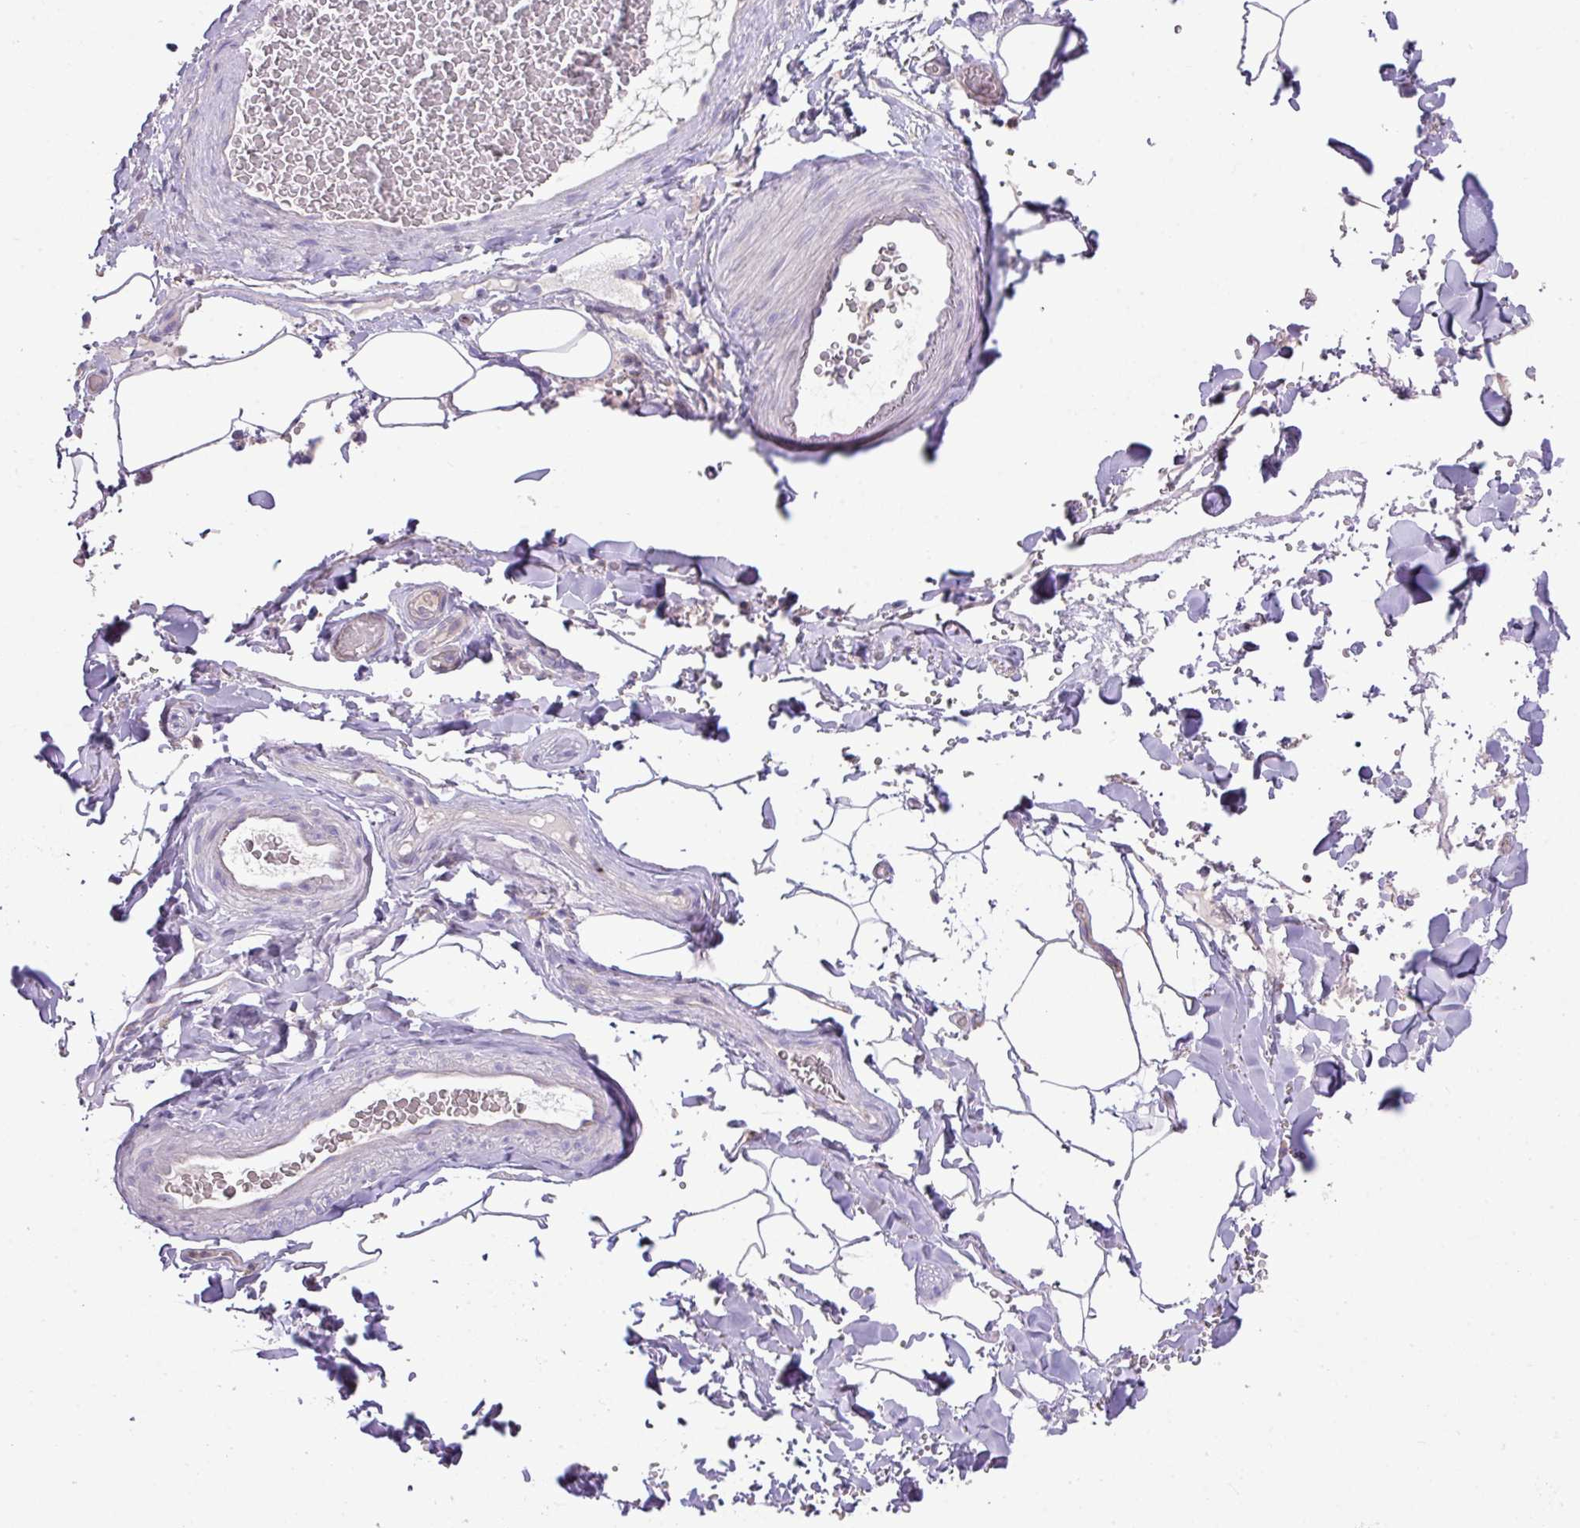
{"staining": {"intensity": "negative", "quantity": "none", "location": "none"}, "tissue": "adipose tissue", "cell_type": "Adipocytes", "image_type": "normal", "snomed": [{"axis": "morphology", "description": "Normal tissue, NOS"}, {"axis": "topography", "description": "Rectum"}, {"axis": "topography", "description": "Peripheral nerve tissue"}], "caption": "Adipocytes are negative for brown protein staining in normal adipose tissue. (Brightfield microscopy of DAB immunohistochemistry at high magnification).", "gene": "ZNF394", "patient": {"sex": "female", "age": 69}}